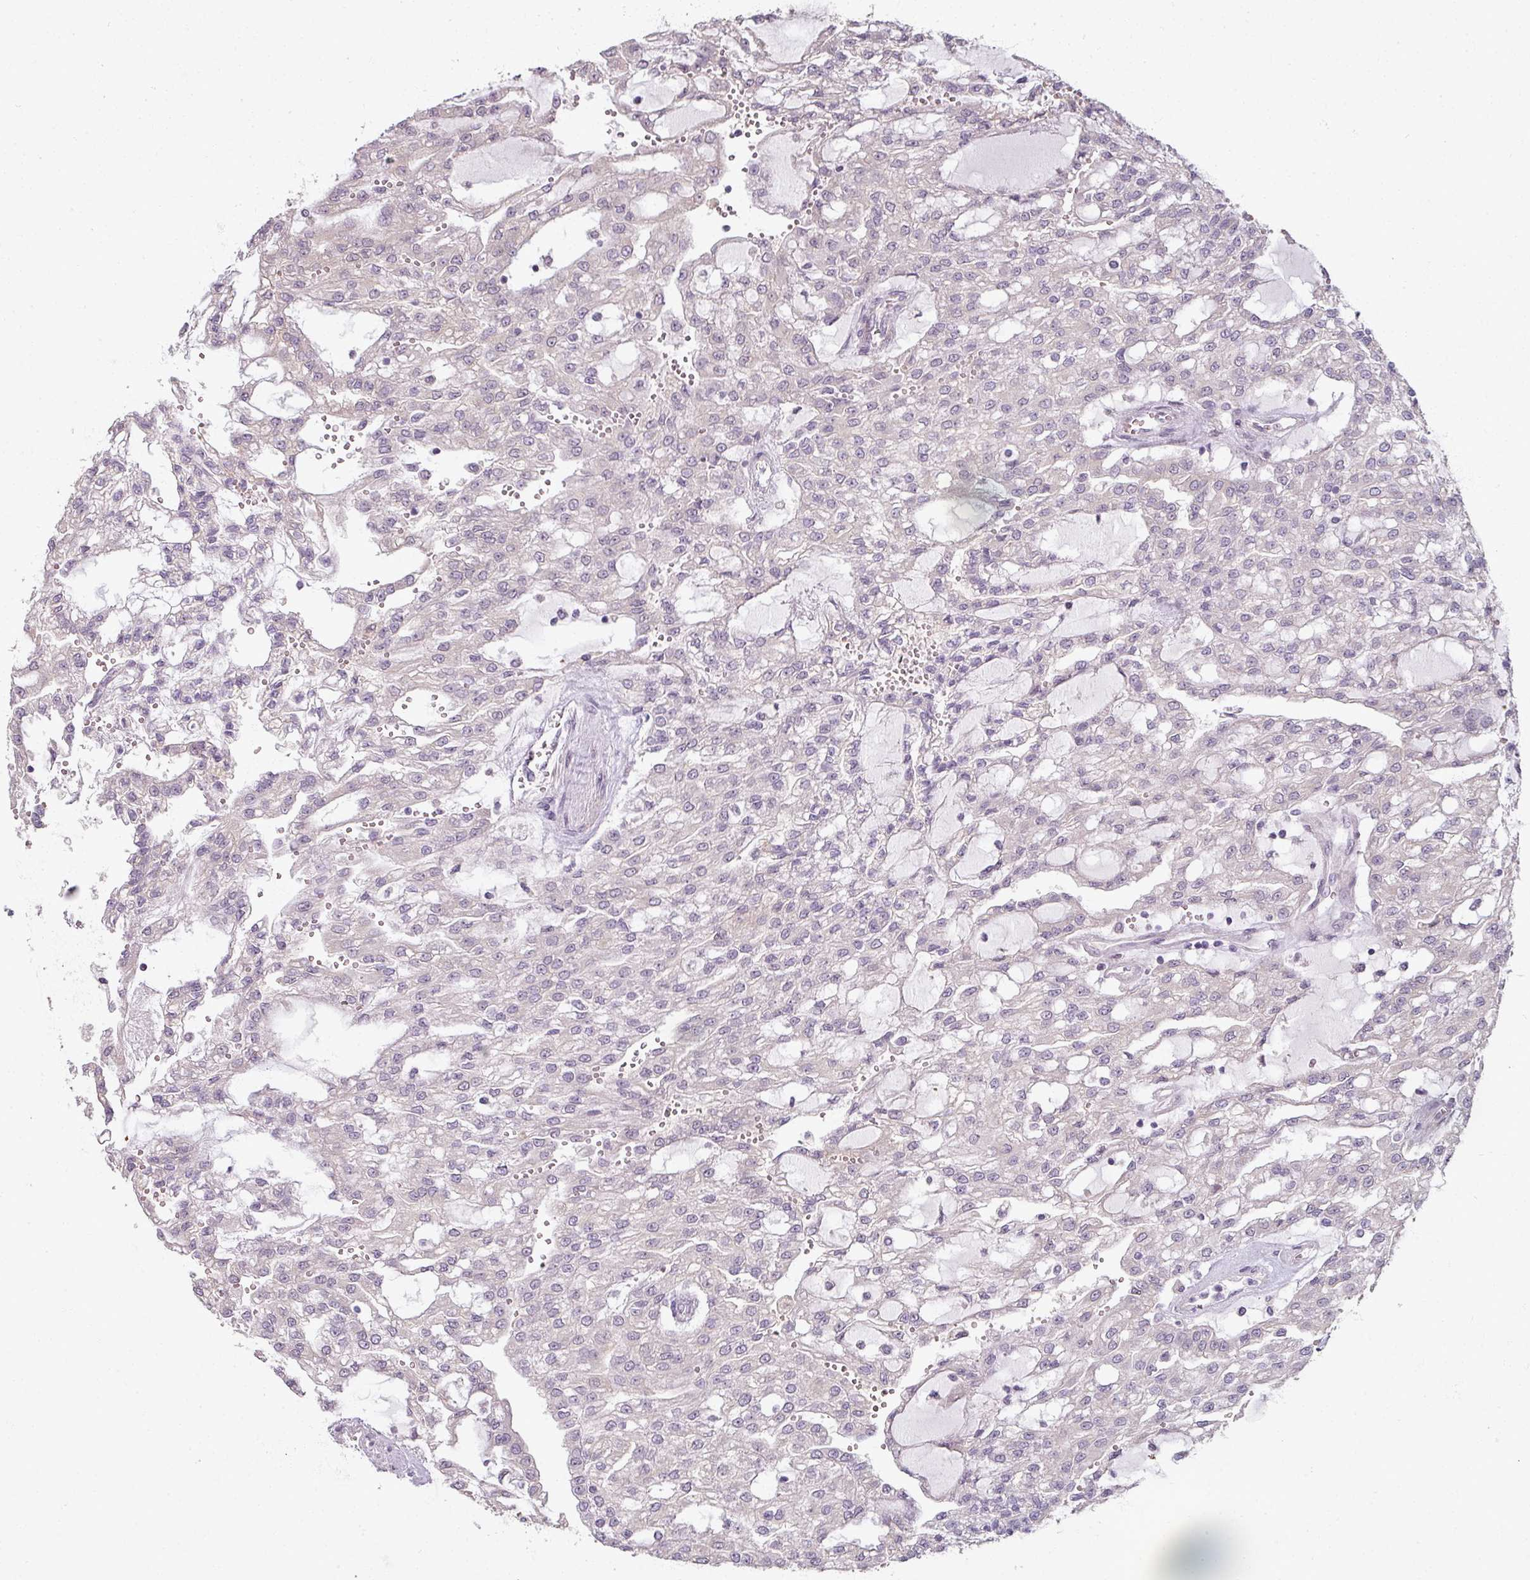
{"staining": {"intensity": "negative", "quantity": "none", "location": "none"}, "tissue": "renal cancer", "cell_type": "Tumor cells", "image_type": "cancer", "snomed": [{"axis": "morphology", "description": "Adenocarcinoma, NOS"}, {"axis": "topography", "description": "Kidney"}], "caption": "Immunohistochemical staining of human renal cancer reveals no significant expression in tumor cells.", "gene": "MYMK", "patient": {"sex": "male", "age": 63}}